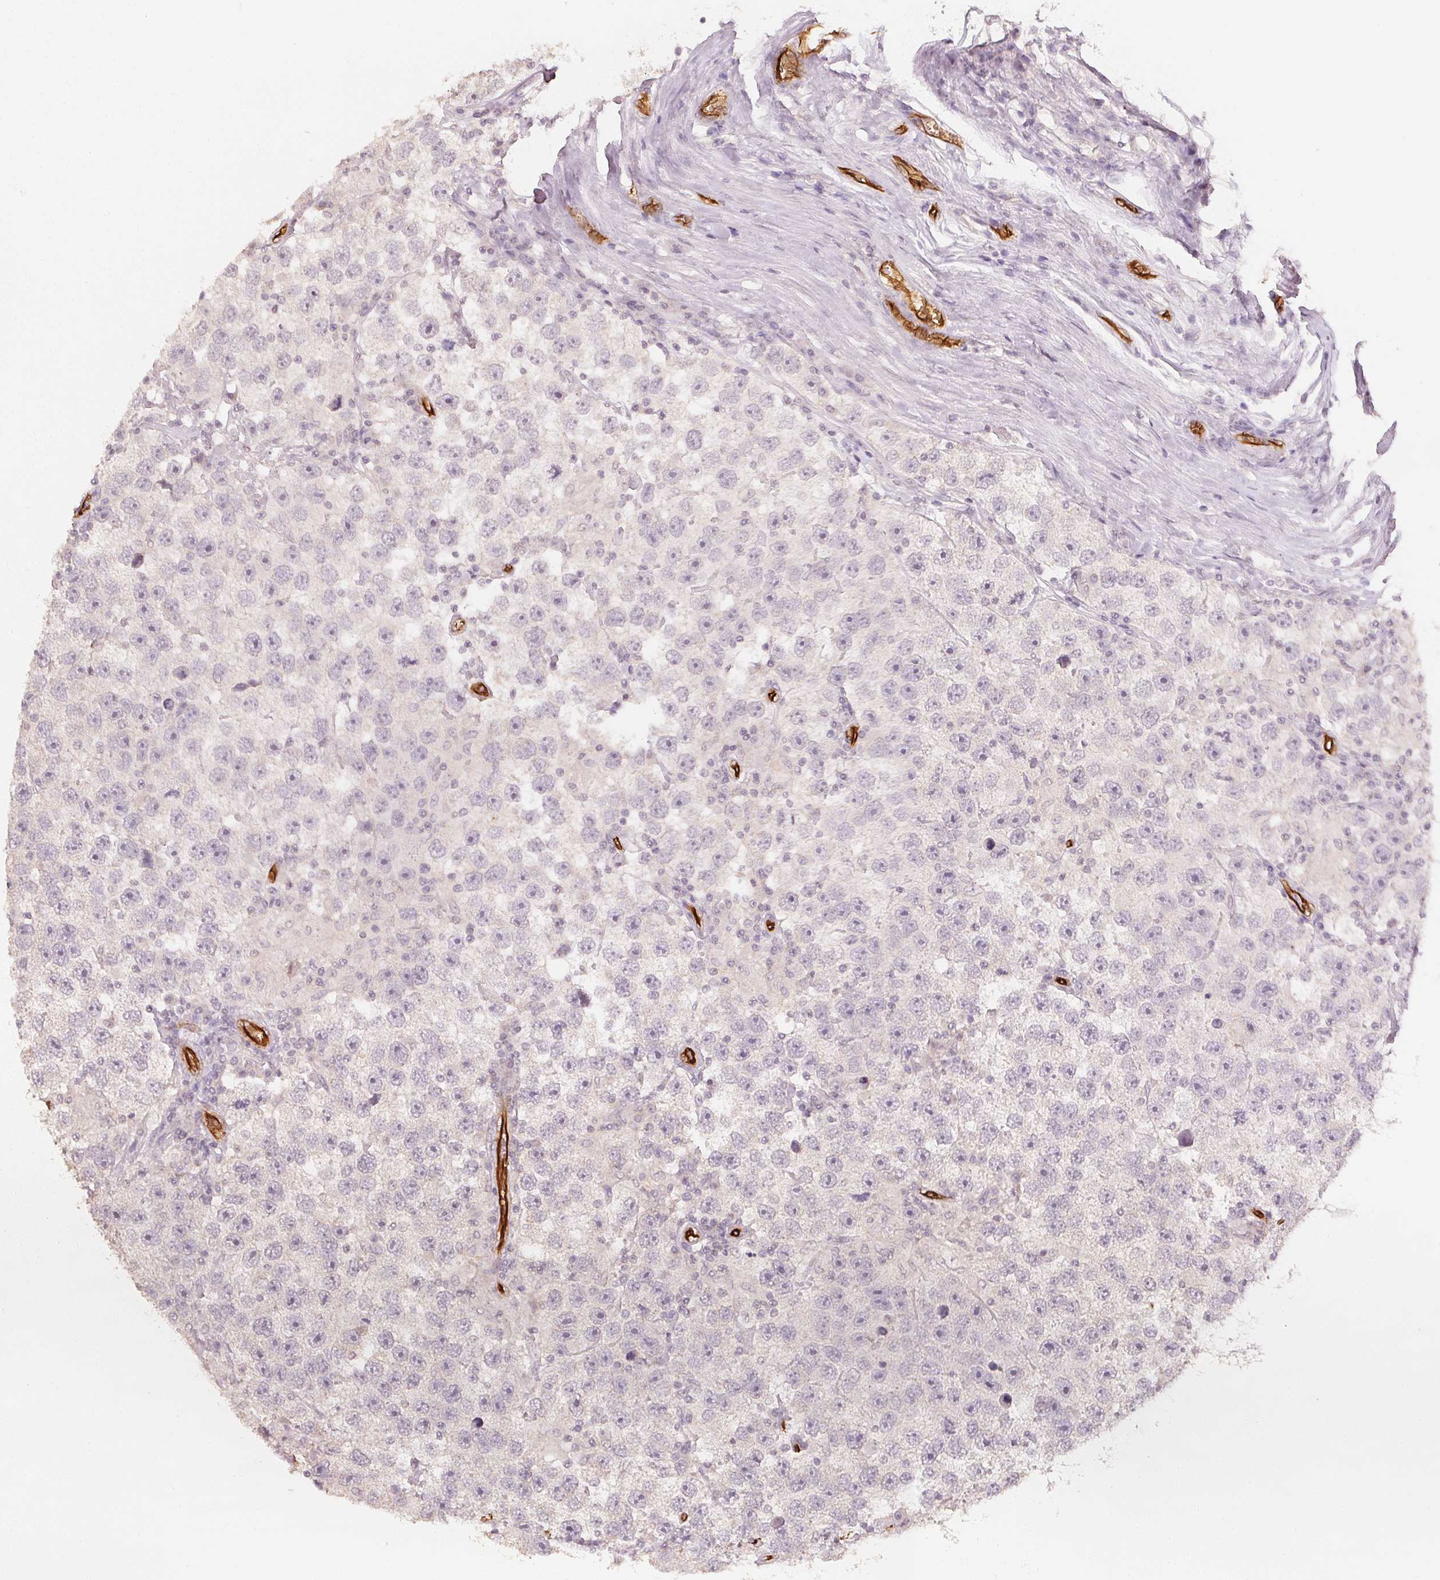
{"staining": {"intensity": "negative", "quantity": "none", "location": "none"}, "tissue": "testis cancer", "cell_type": "Tumor cells", "image_type": "cancer", "snomed": [{"axis": "morphology", "description": "Seminoma, NOS"}, {"axis": "topography", "description": "Testis"}], "caption": "High power microscopy histopathology image of an immunohistochemistry image of seminoma (testis), revealing no significant positivity in tumor cells.", "gene": "CIB1", "patient": {"sex": "male", "age": 26}}